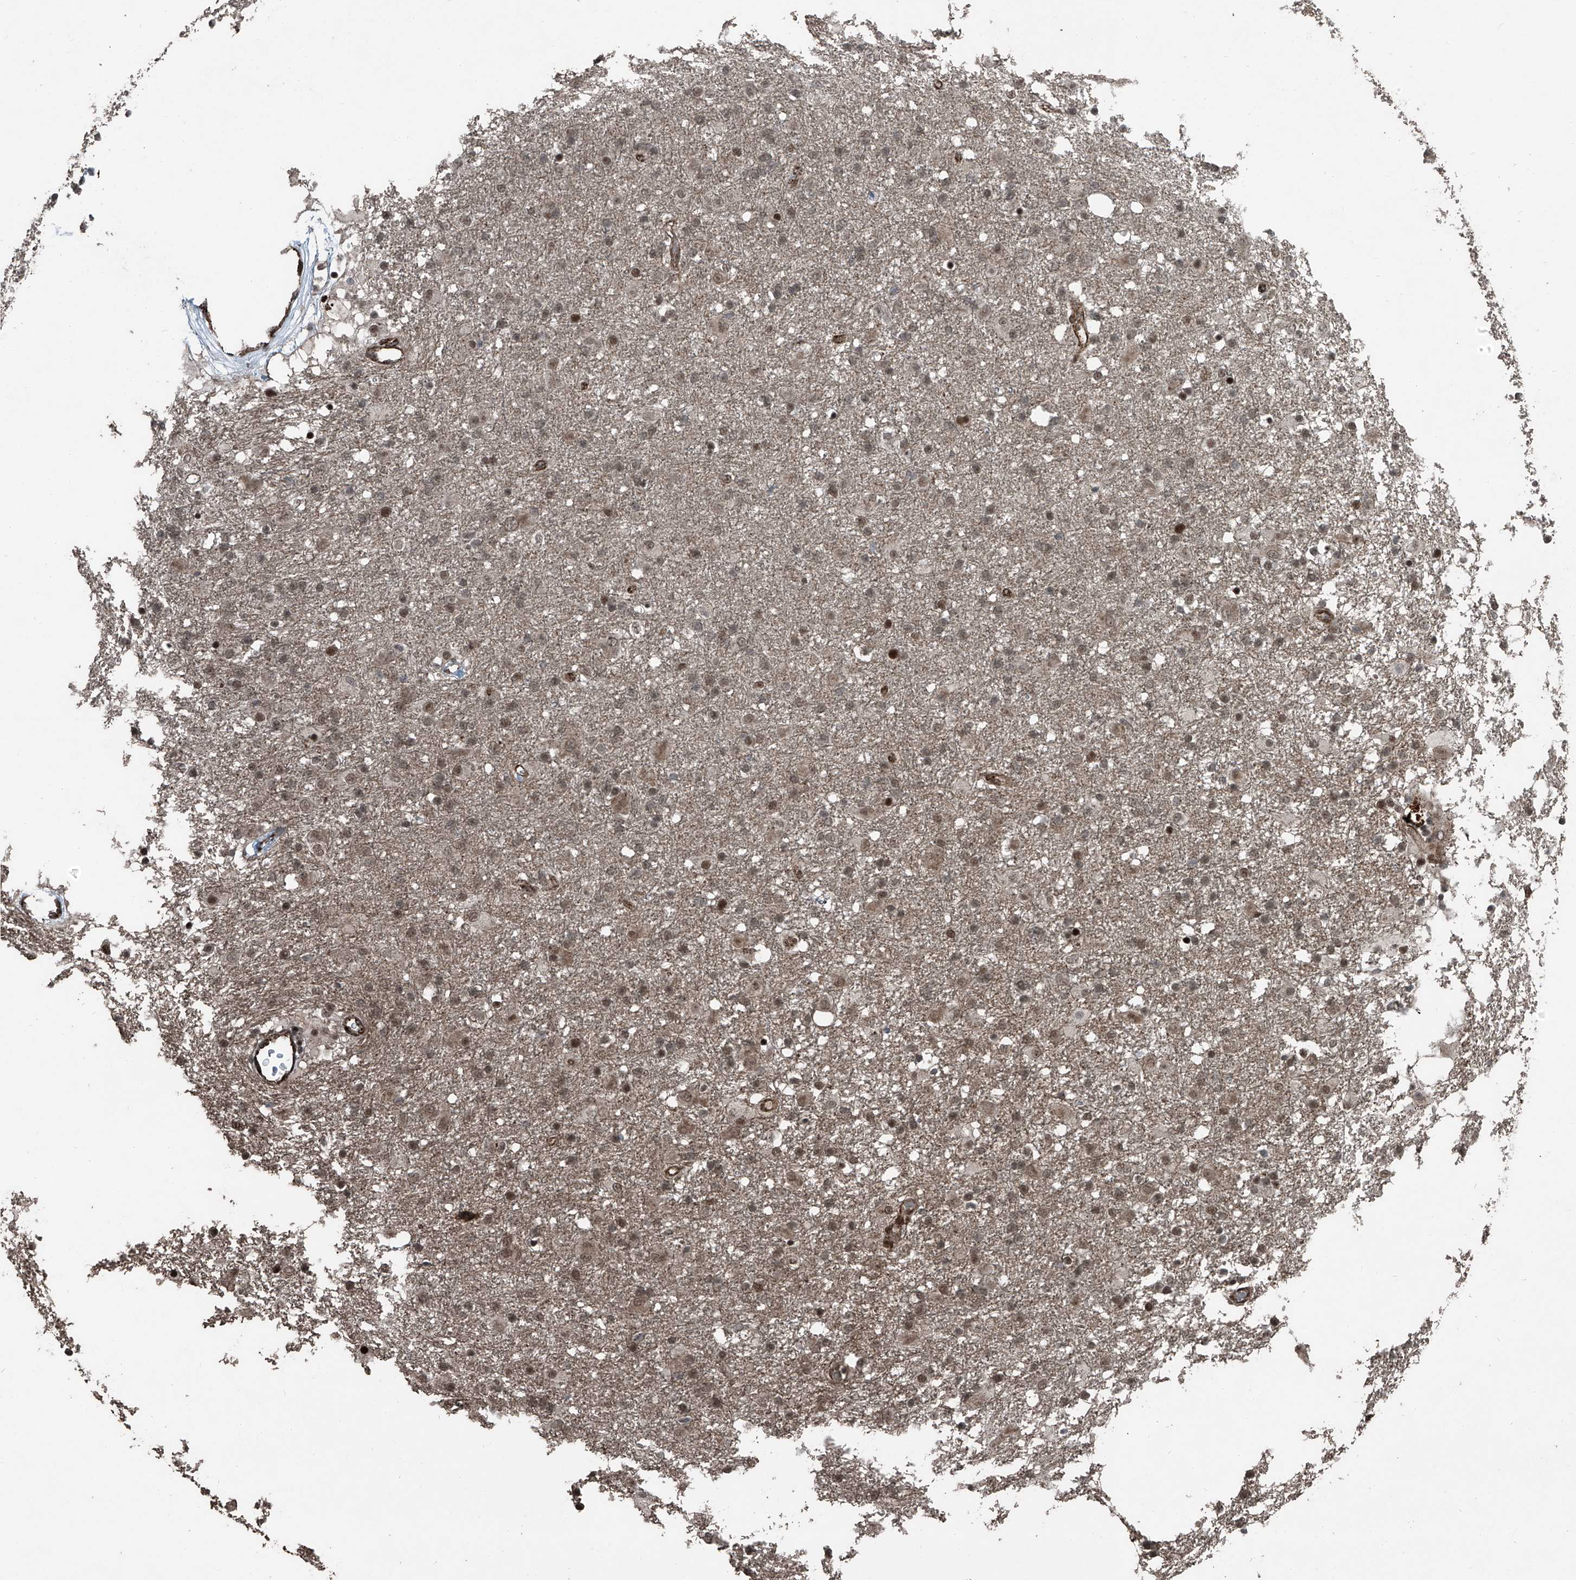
{"staining": {"intensity": "moderate", "quantity": "<25%", "location": "nuclear"}, "tissue": "glioma", "cell_type": "Tumor cells", "image_type": "cancer", "snomed": [{"axis": "morphology", "description": "Glioma, malignant, Low grade"}, {"axis": "topography", "description": "Brain"}], "caption": "This is a photomicrograph of IHC staining of low-grade glioma (malignant), which shows moderate staining in the nuclear of tumor cells.", "gene": "ZNF570", "patient": {"sex": "male", "age": 65}}